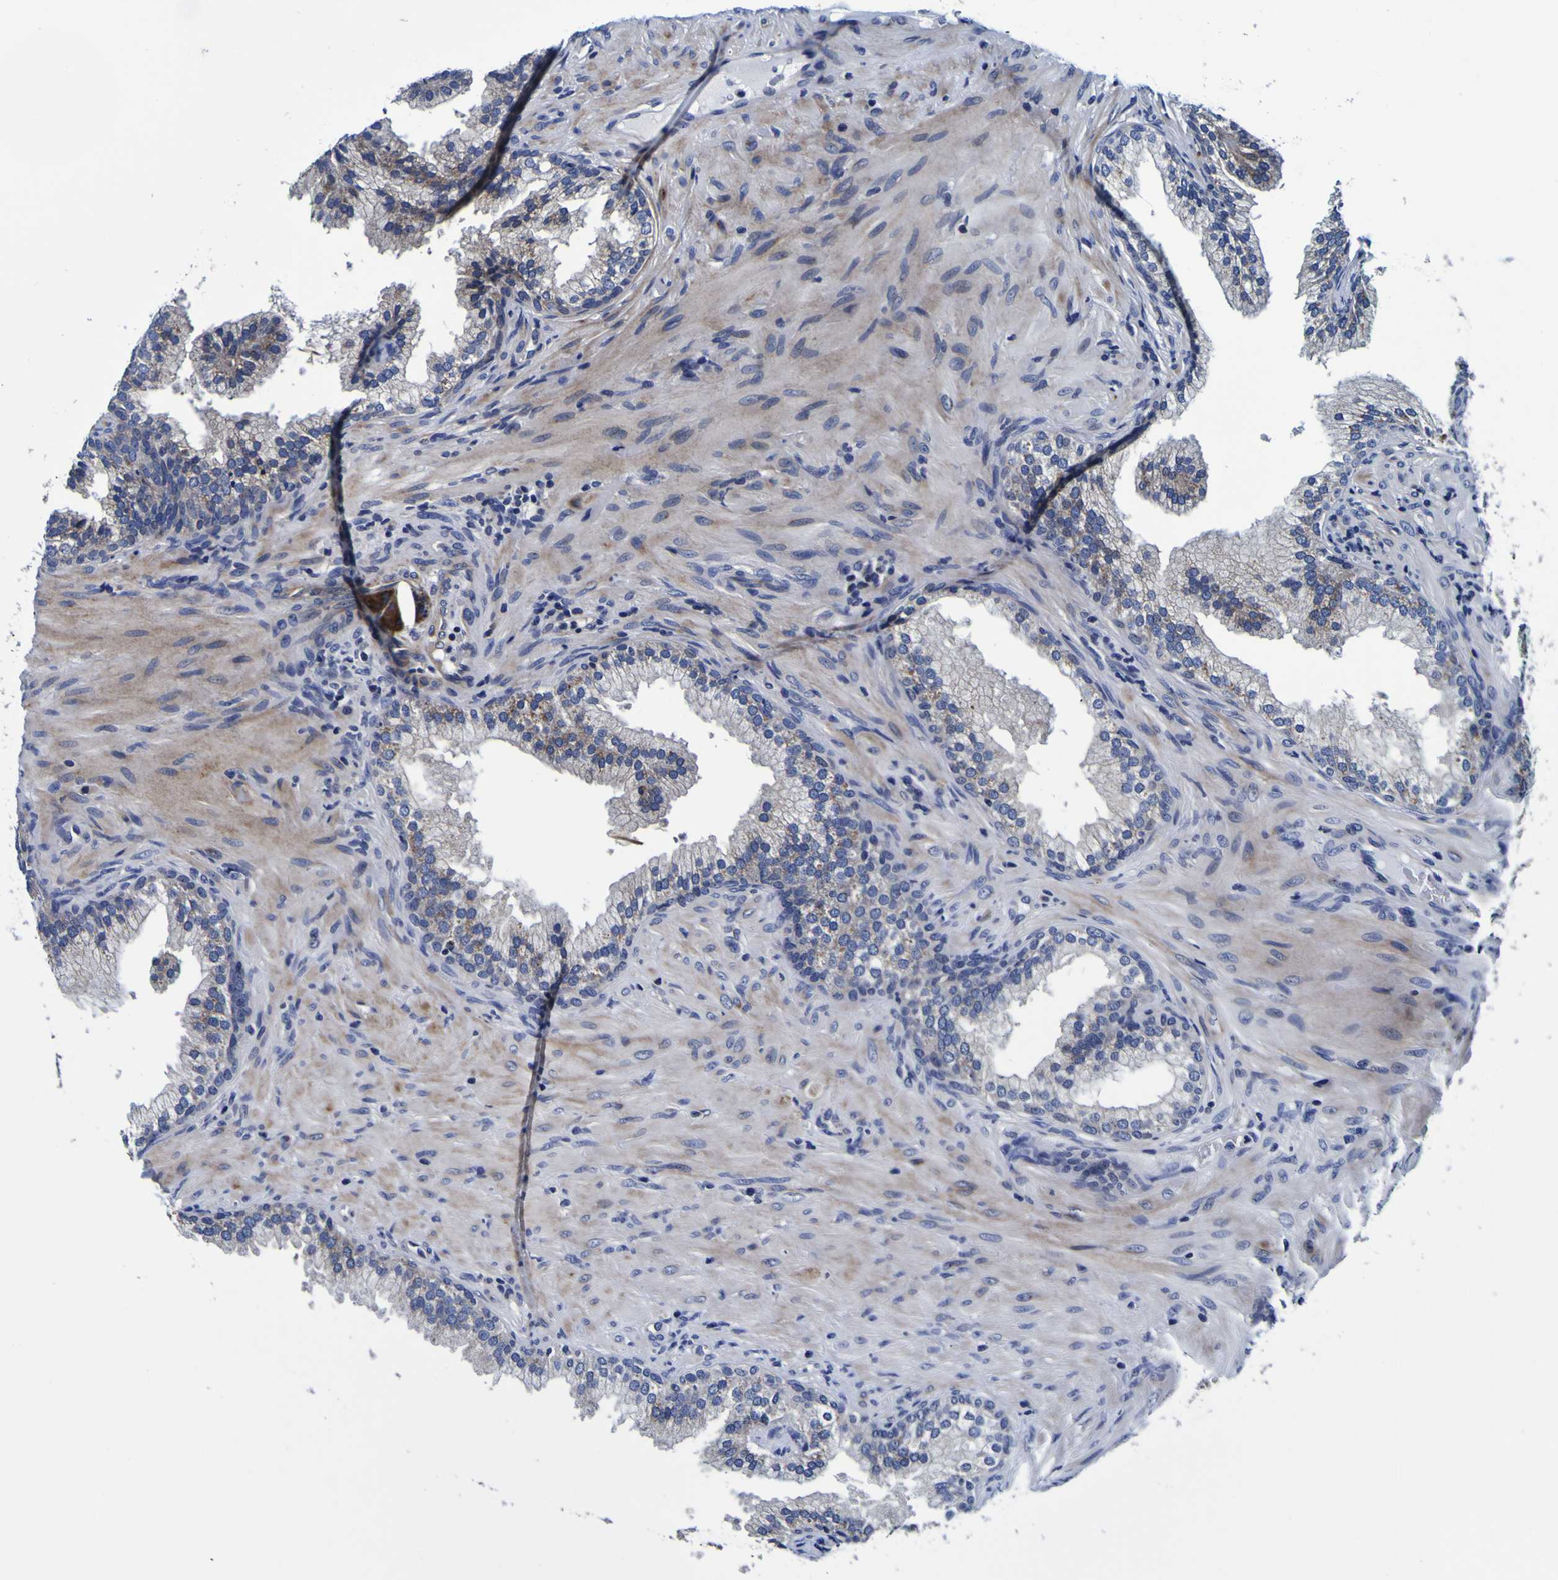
{"staining": {"intensity": "weak", "quantity": "<25%", "location": "cytoplasmic/membranous"}, "tissue": "prostate", "cell_type": "Glandular cells", "image_type": "normal", "snomed": [{"axis": "morphology", "description": "Normal tissue, NOS"}, {"axis": "topography", "description": "Prostate"}], "caption": "Immunohistochemical staining of normal human prostate displays no significant staining in glandular cells.", "gene": "PDLIM4", "patient": {"sex": "male", "age": 76}}